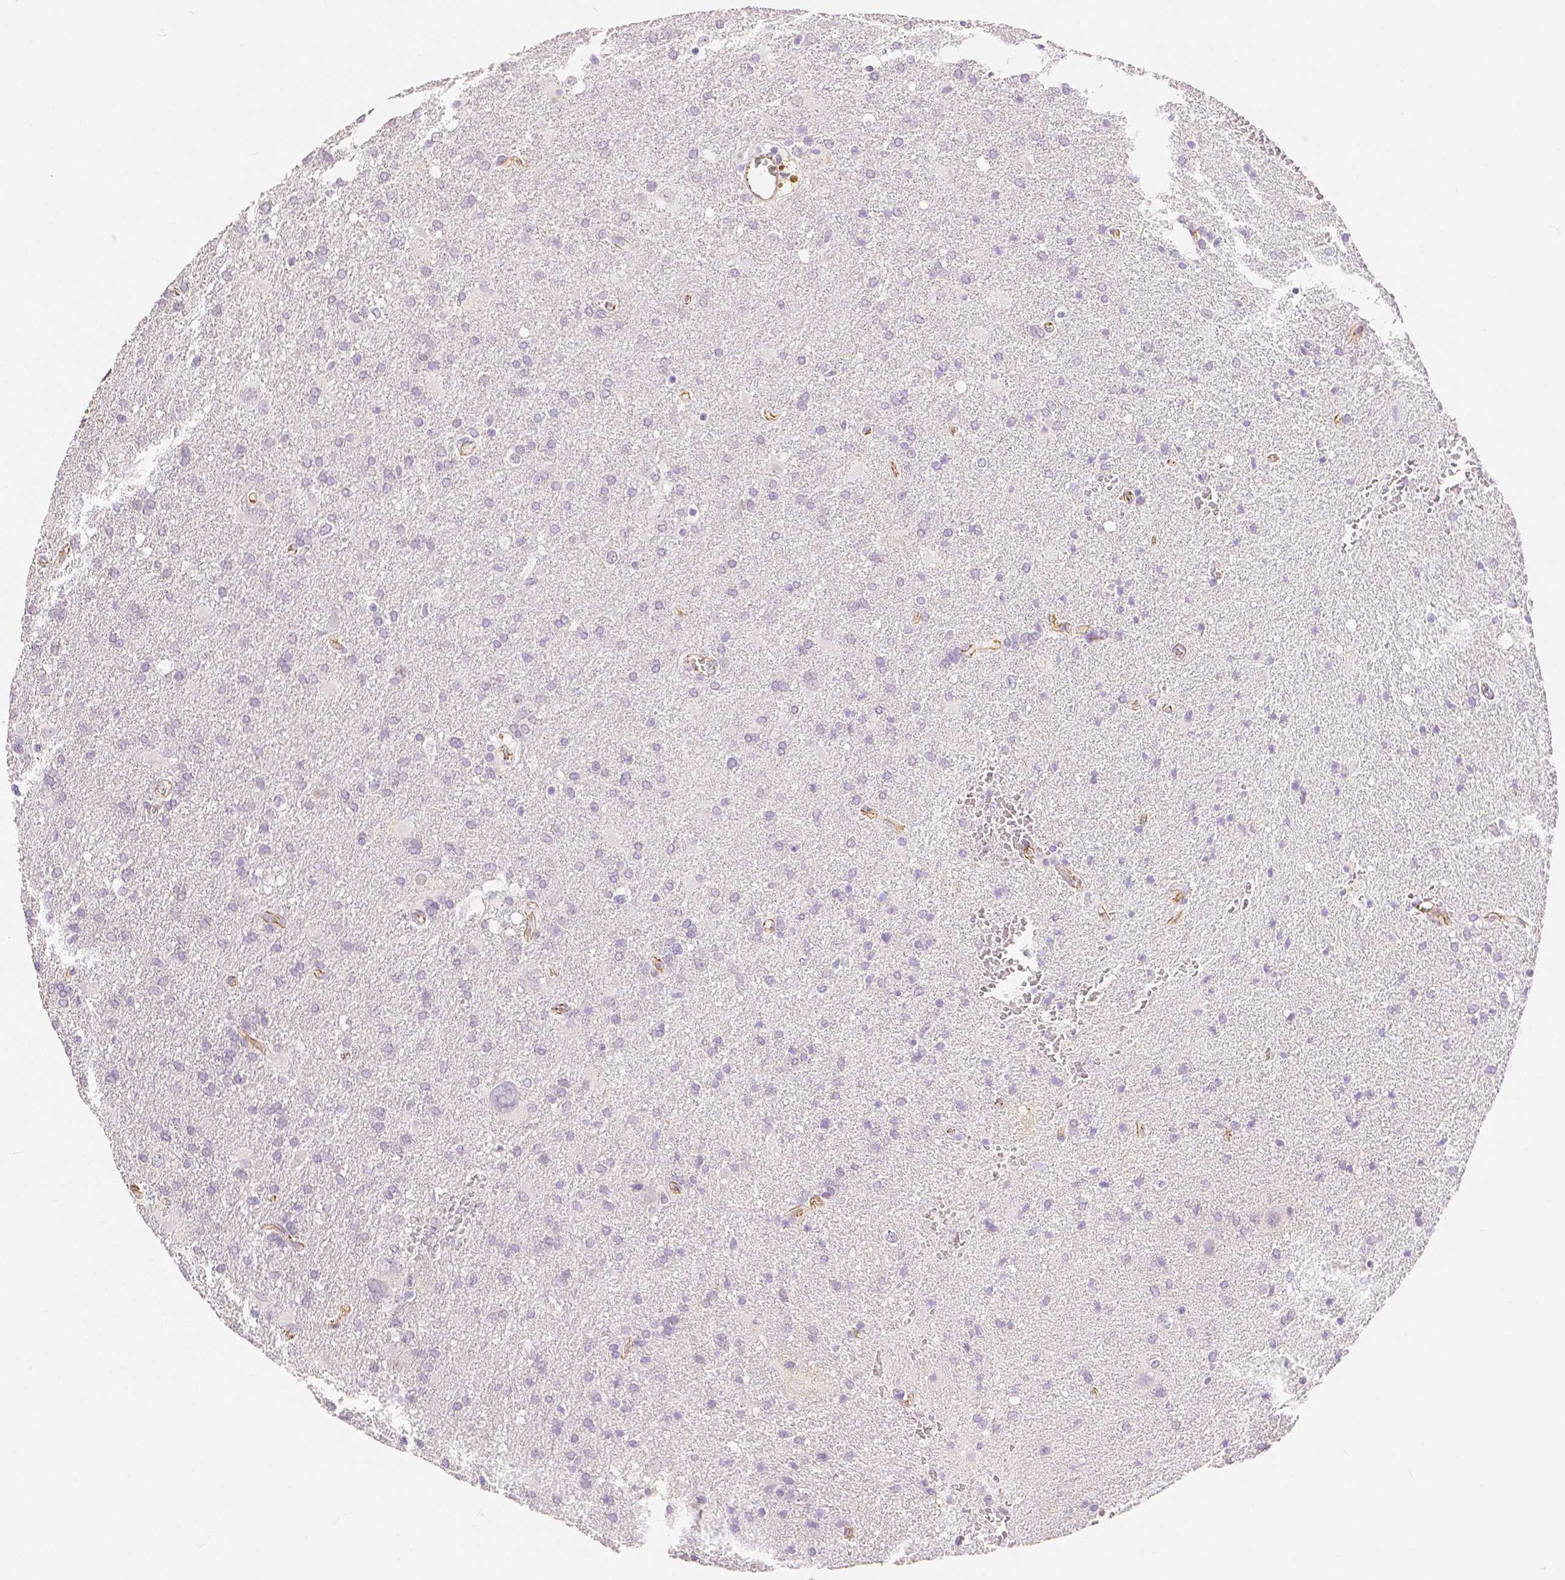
{"staining": {"intensity": "negative", "quantity": "none", "location": "none"}, "tissue": "glioma", "cell_type": "Tumor cells", "image_type": "cancer", "snomed": [{"axis": "morphology", "description": "Glioma, malignant, Low grade"}, {"axis": "topography", "description": "Brain"}], "caption": "Immunohistochemistry (IHC) image of malignant low-grade glioma stained for a protein (brown), which reveals no staining in tumor cells. (DAB (3,3'-diaminobenzidine) immunohistochemistry with hematoxylin counter stain).", "gene": "OCLN", "patient": {"sex": "male", "age": 66}}